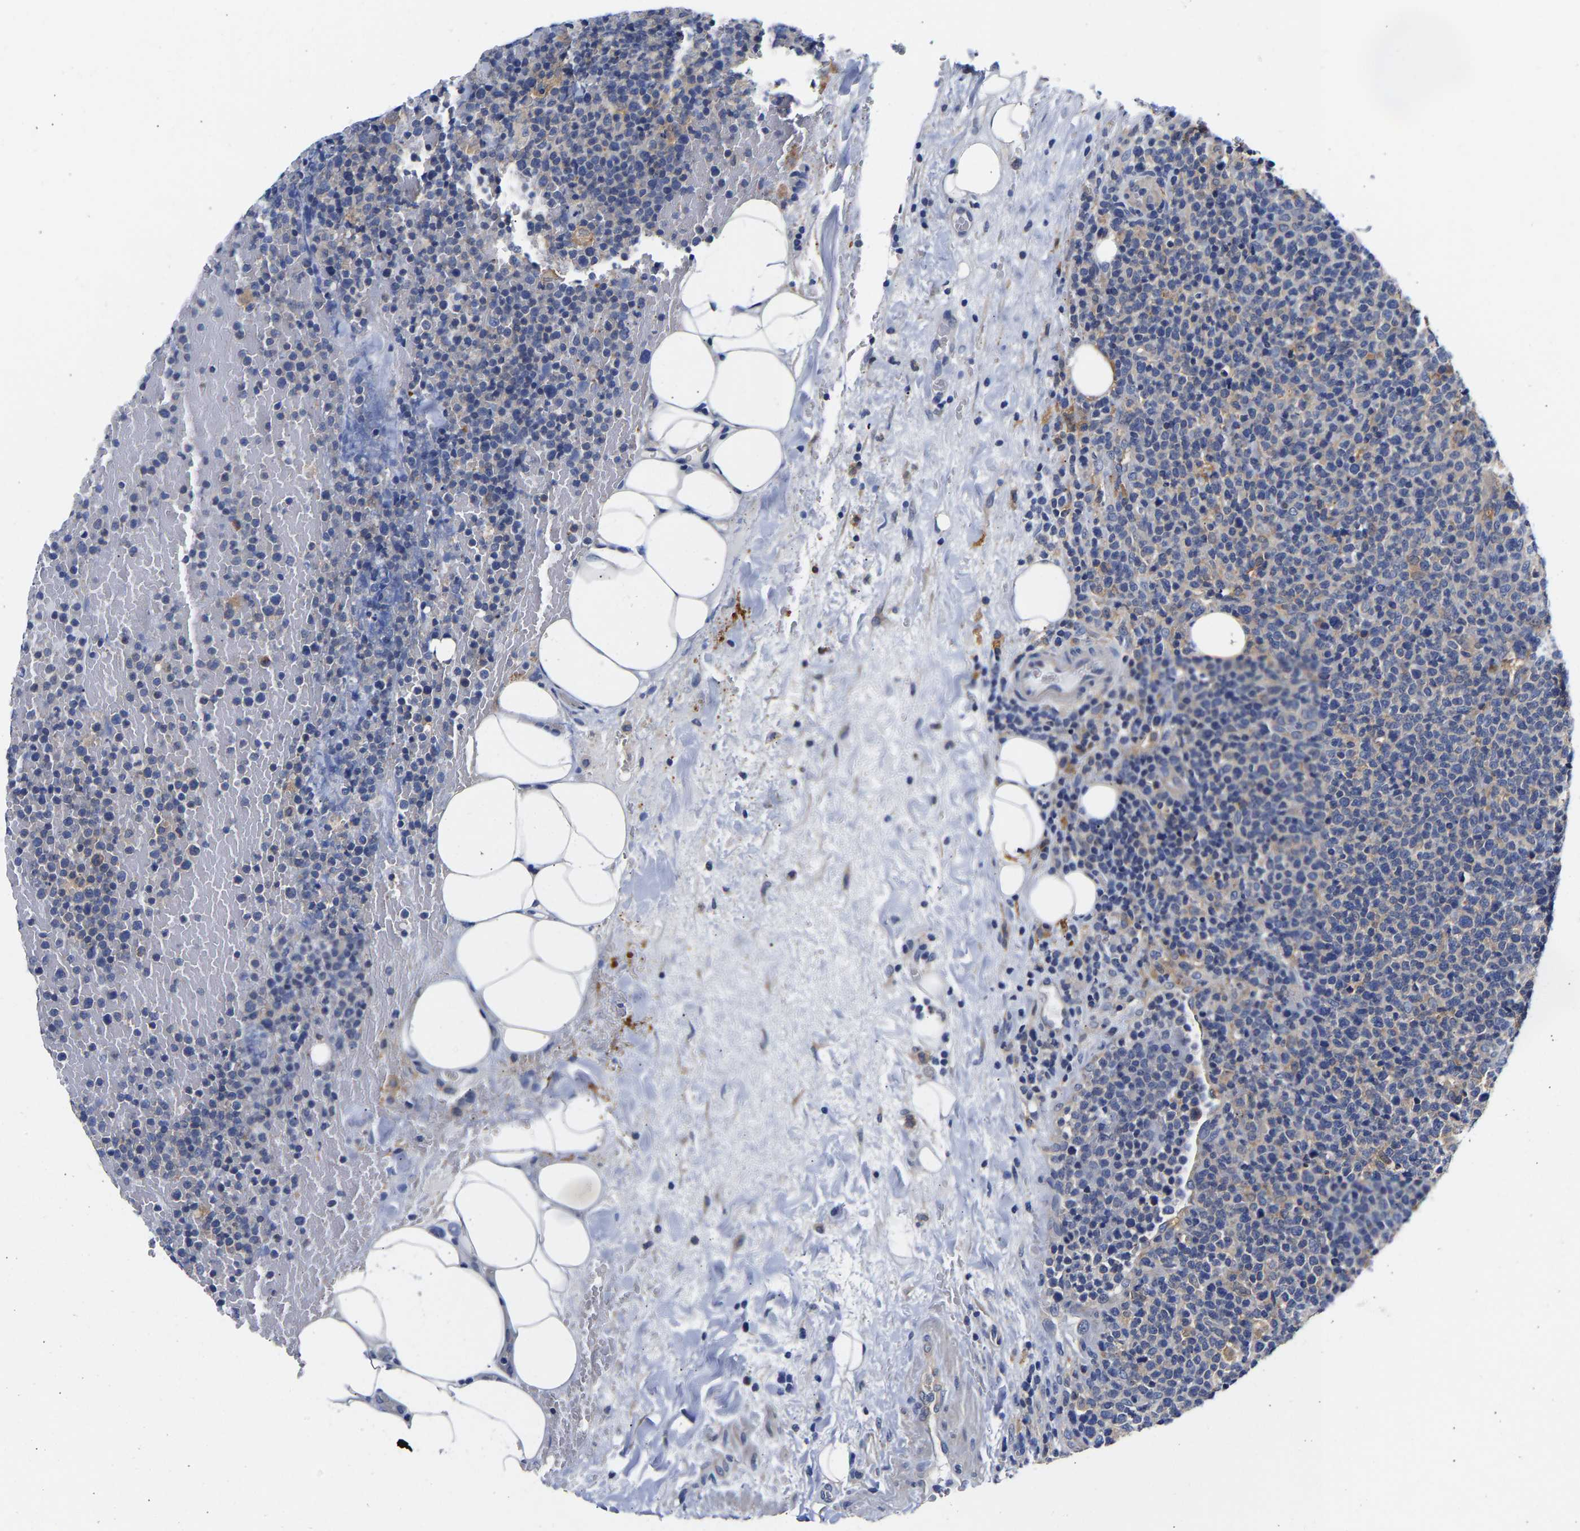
{"staining": {"intensity": "negative", "quantity": "none", "location": "none"}, "tissue": "lymphoma", "cell_type": "Tumor cells", "image_type": "cancer", "snomed": [{"axis": "morphology", "description": "Malignant lymphoma, non-Hodgkin's type, High grade"}, {"axis": "topography", "description": "Lymph node"}], "caption": "Tumor cells are negative for protein expression in human lymphoma. (Brightfield microscopy of DAB (3,3'-diaminobenzidine) immunohistochemistry at high magnification).", "gene": "CCDC6", "patient": {"sex": "male", "age": 61}}